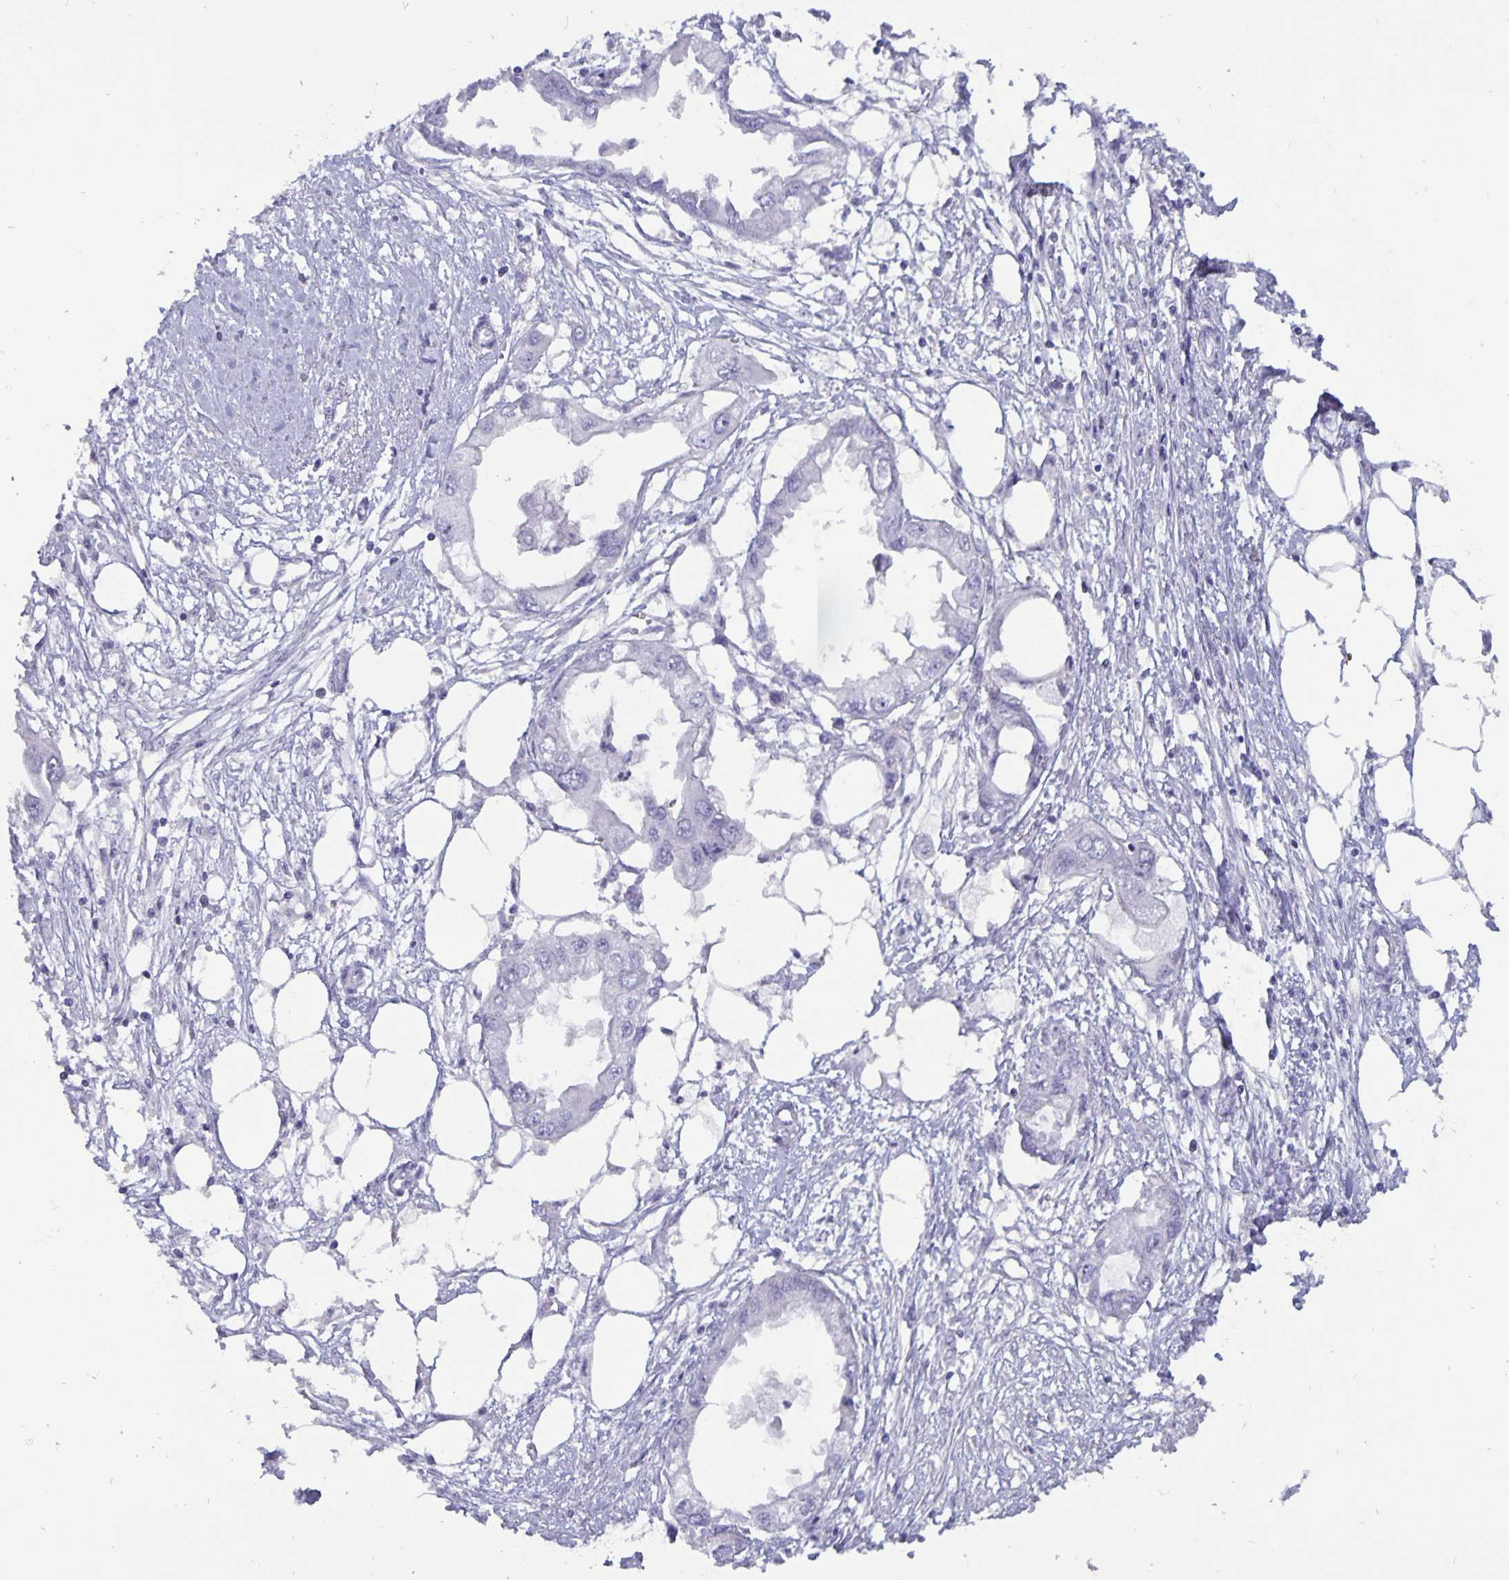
{"staining": {"intensity": "negative", "quantity": "none", "location": "none"}, "tissue": "endometrial cancer", "cell_type": "Tumor cells", "image_type": "cancer", "snomed": [{"axis": "morphology", "description": "Adenocarcinoma, NOS"}, {"axis": "morphology", "description": "Adenocarcinoma, metastatic, NOS"}, {"axis": "topography", "description": "Adipose tissue"}, {"axis": "topography", "description": "Endometrium"}], "caption": "The photomicrograph demonstrates no staining of tumor cells in endometrial metastatic adenocarcinoma.", "gene": "BPIFA3", "patient": {"sex": "female", "age": 67}}